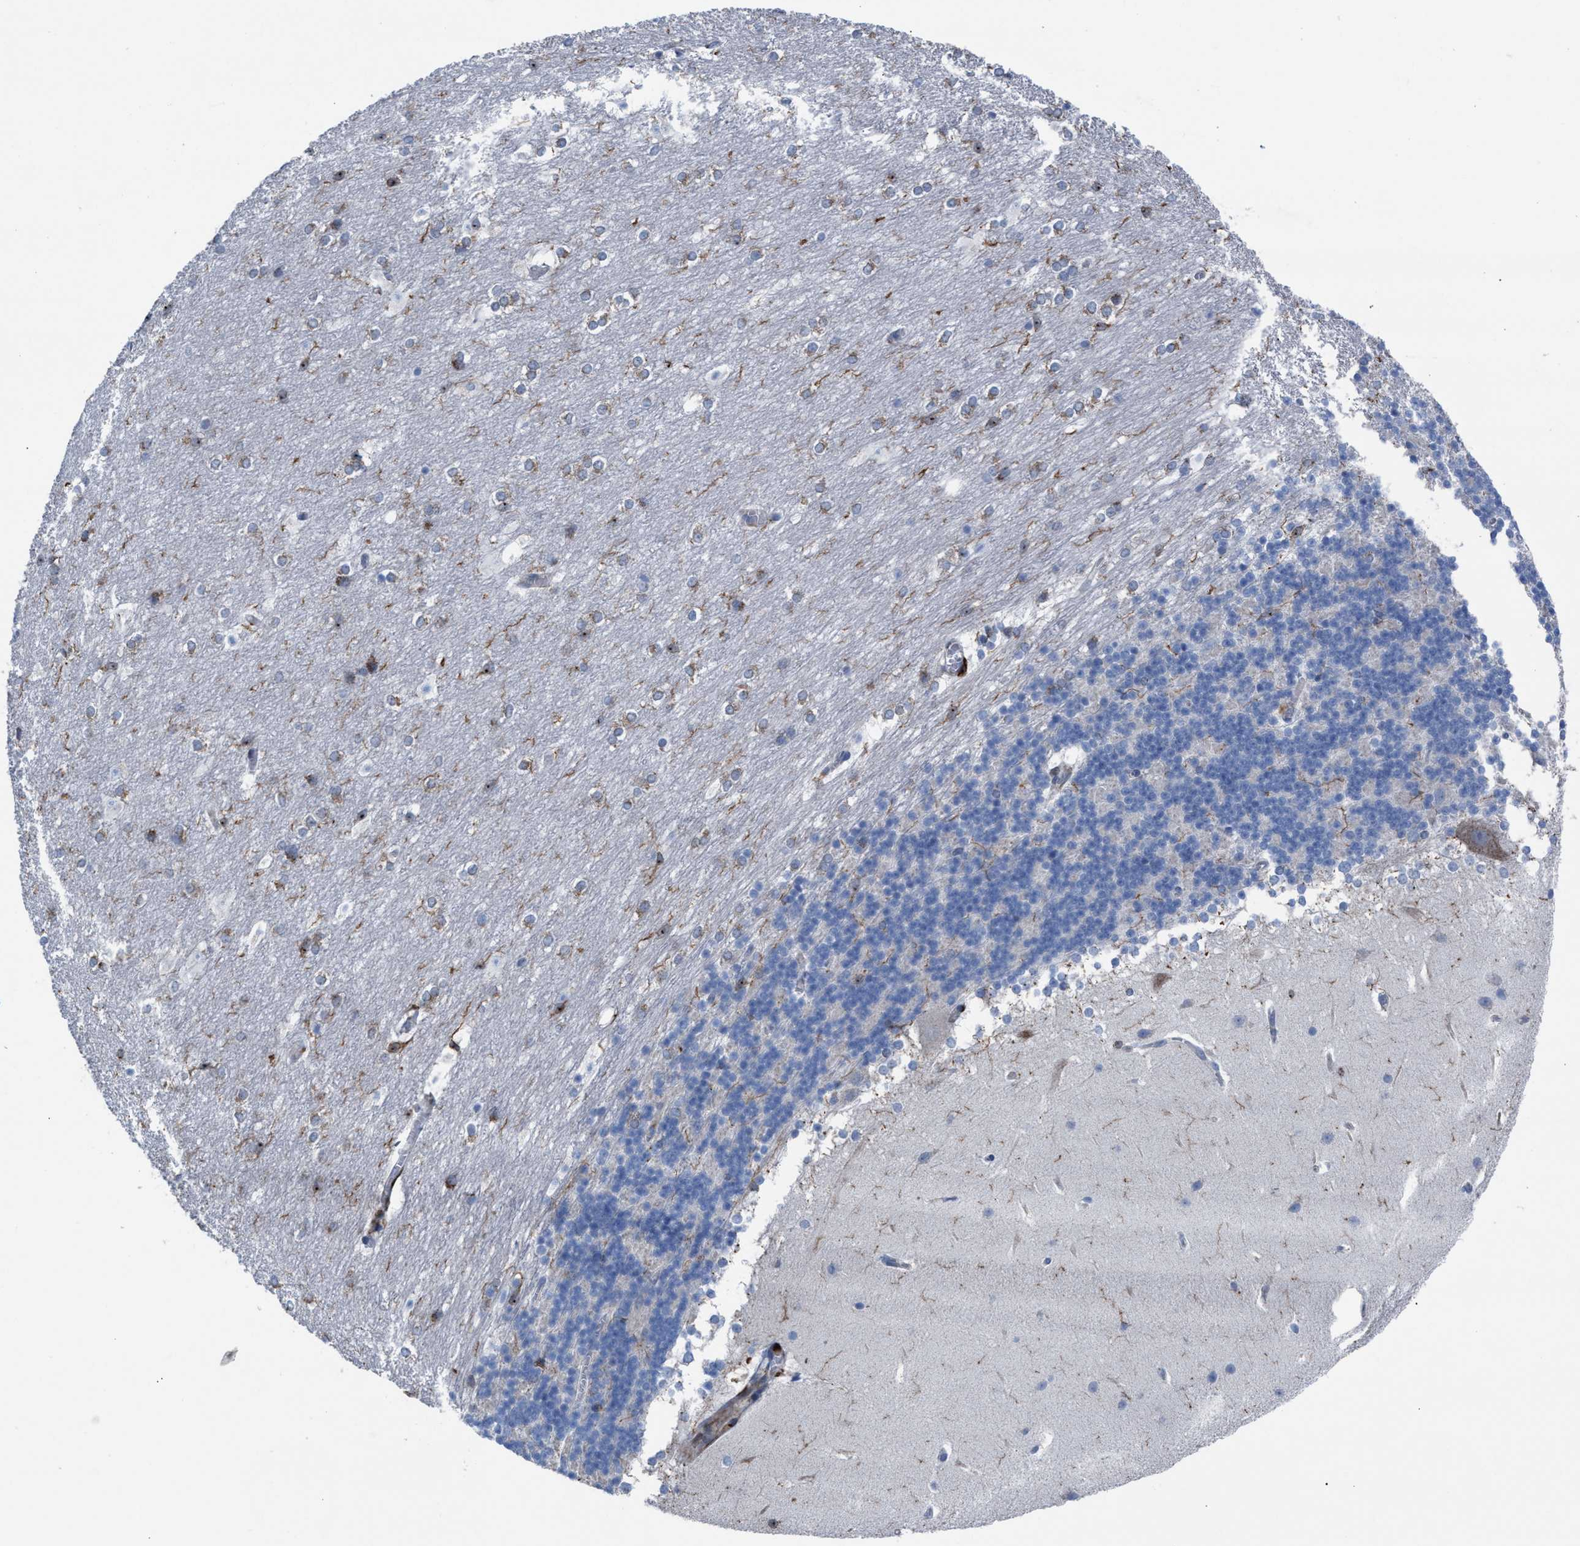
{"staining": {"intensity": "negative", "quantity": "none", "location": "none"}, "tissue": "cerebellum", "cell_type": "Cells in granular layer", "image_type": "normal", "snomed": [{"axis": "morphology", "description": "Normal tissue, NOS"}, {"axis": "topography", "description": "Cerebellum"}], "caption": "This is a image of immunohistochemistry (IHC) staining of unremarkable cerebellum, which shows no positivity in cells in granular layer.", "gene": "SLC47A1", "patient": {"sex": "female", "age": 19}}